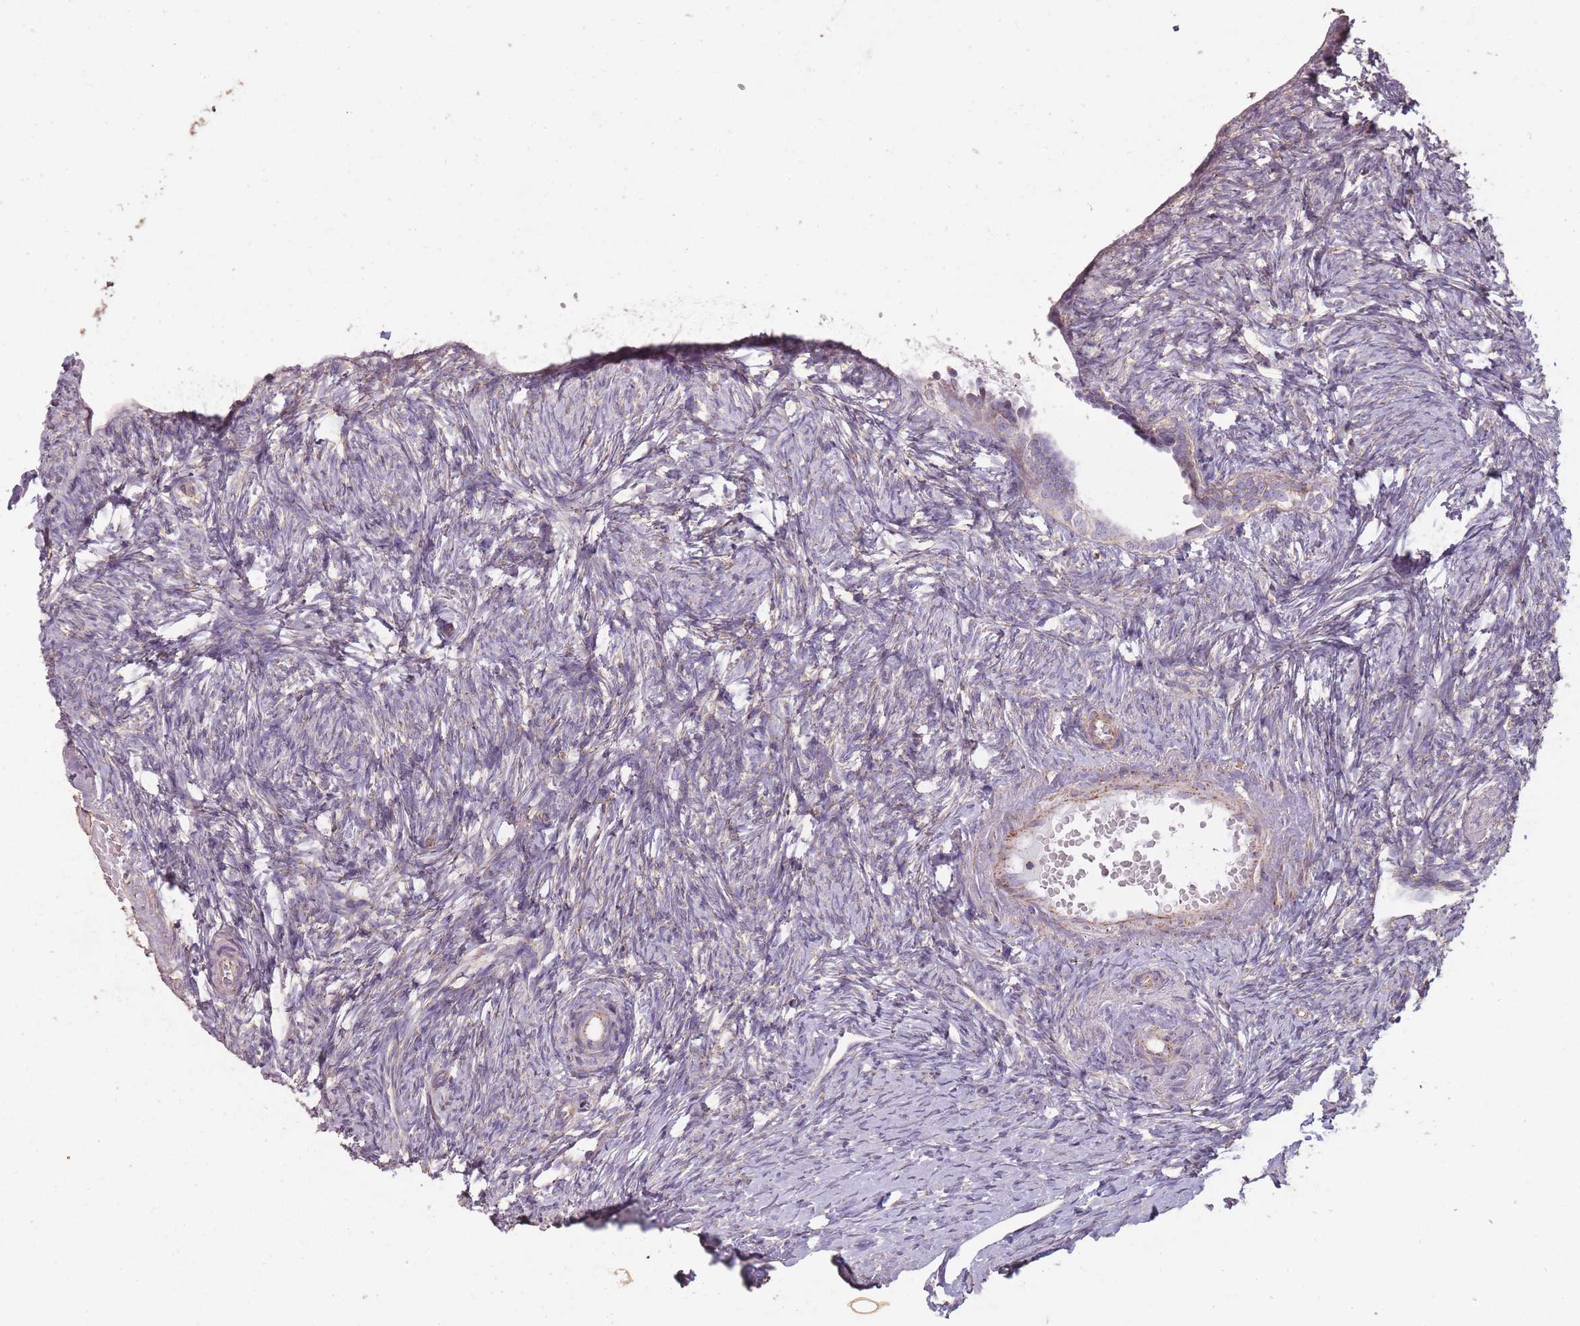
{"staining": {"intensity": "weak", "quantity": "<25%", "location": "cytoplasmic/membranous"}, "tissue": "ovary", "cell_type": "Ovarian stroma cells", "image_type": "normal", "snomed": [{"axis": "morphology", "description": "Normal tissue, NOS"}, {"axis": "topography", "description": "Ovary"}], "caption": "DAB (3,3'-diaminobenzidine) immunohistochemical staining of normal ovary exhibits no significant staining in ovarian stroma cells.", "gene": "CNOT8", "patient": {"sex": "female", "age": 51}}